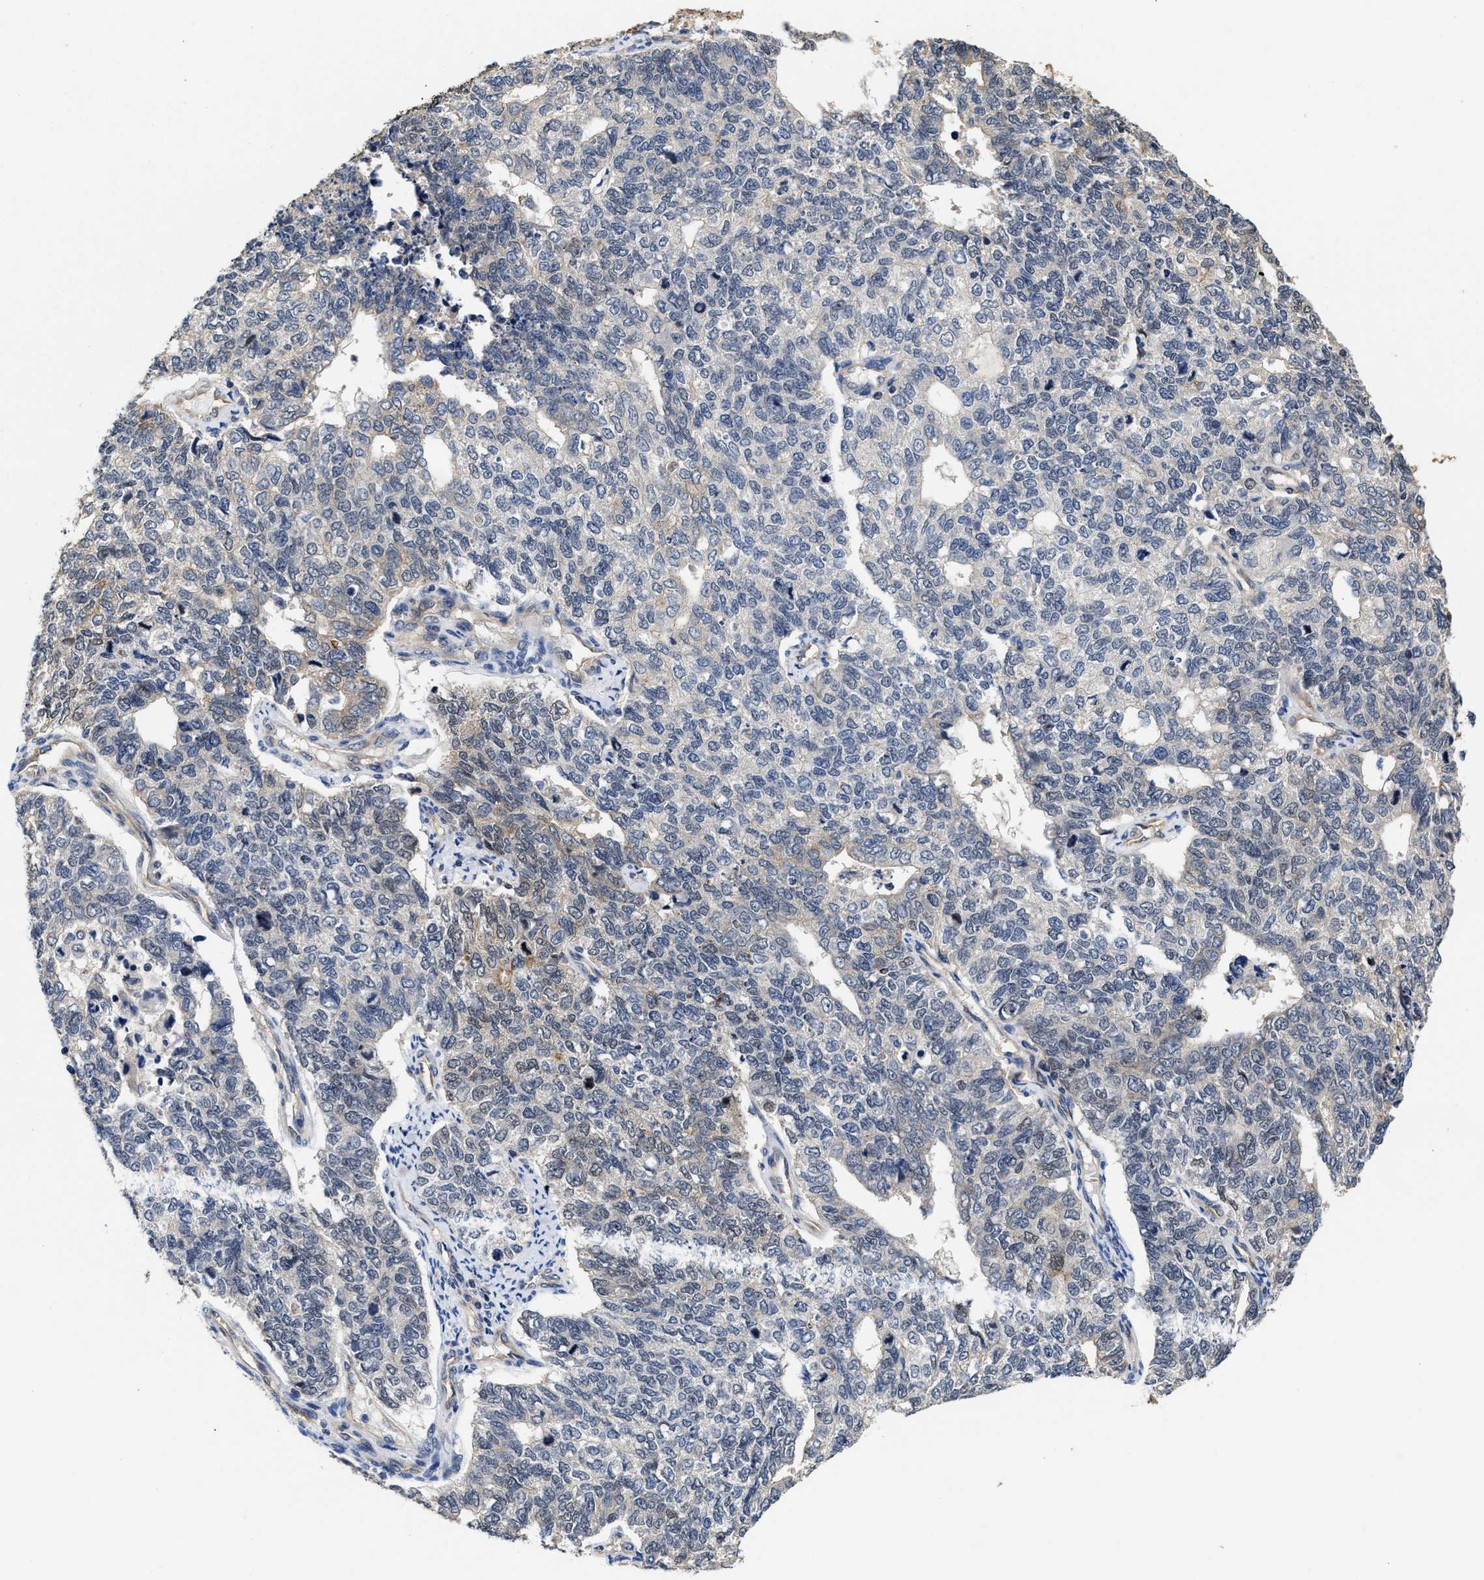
{"staining": {"intensity": "weak", "quantity": "<25%", "location": "cytoplasmic/membranous"}, "tissue": "cervical cancer", "cell_type": "Tumor cells", "image_type": "cancer", "snomed": [{"axis": "morphology", "description": "Squamous cell carcinoma, NOS"}, {"axis": "topography", "description": "Cervix"}], "caption": "The immunohistochemistry (IHC) histopathology image has no significant positivity in tumor cells of squamous cell carcinoma (cervical) tissue.", "gene": "TRAF6", "patient": {"sex": "female", "age": 63}}